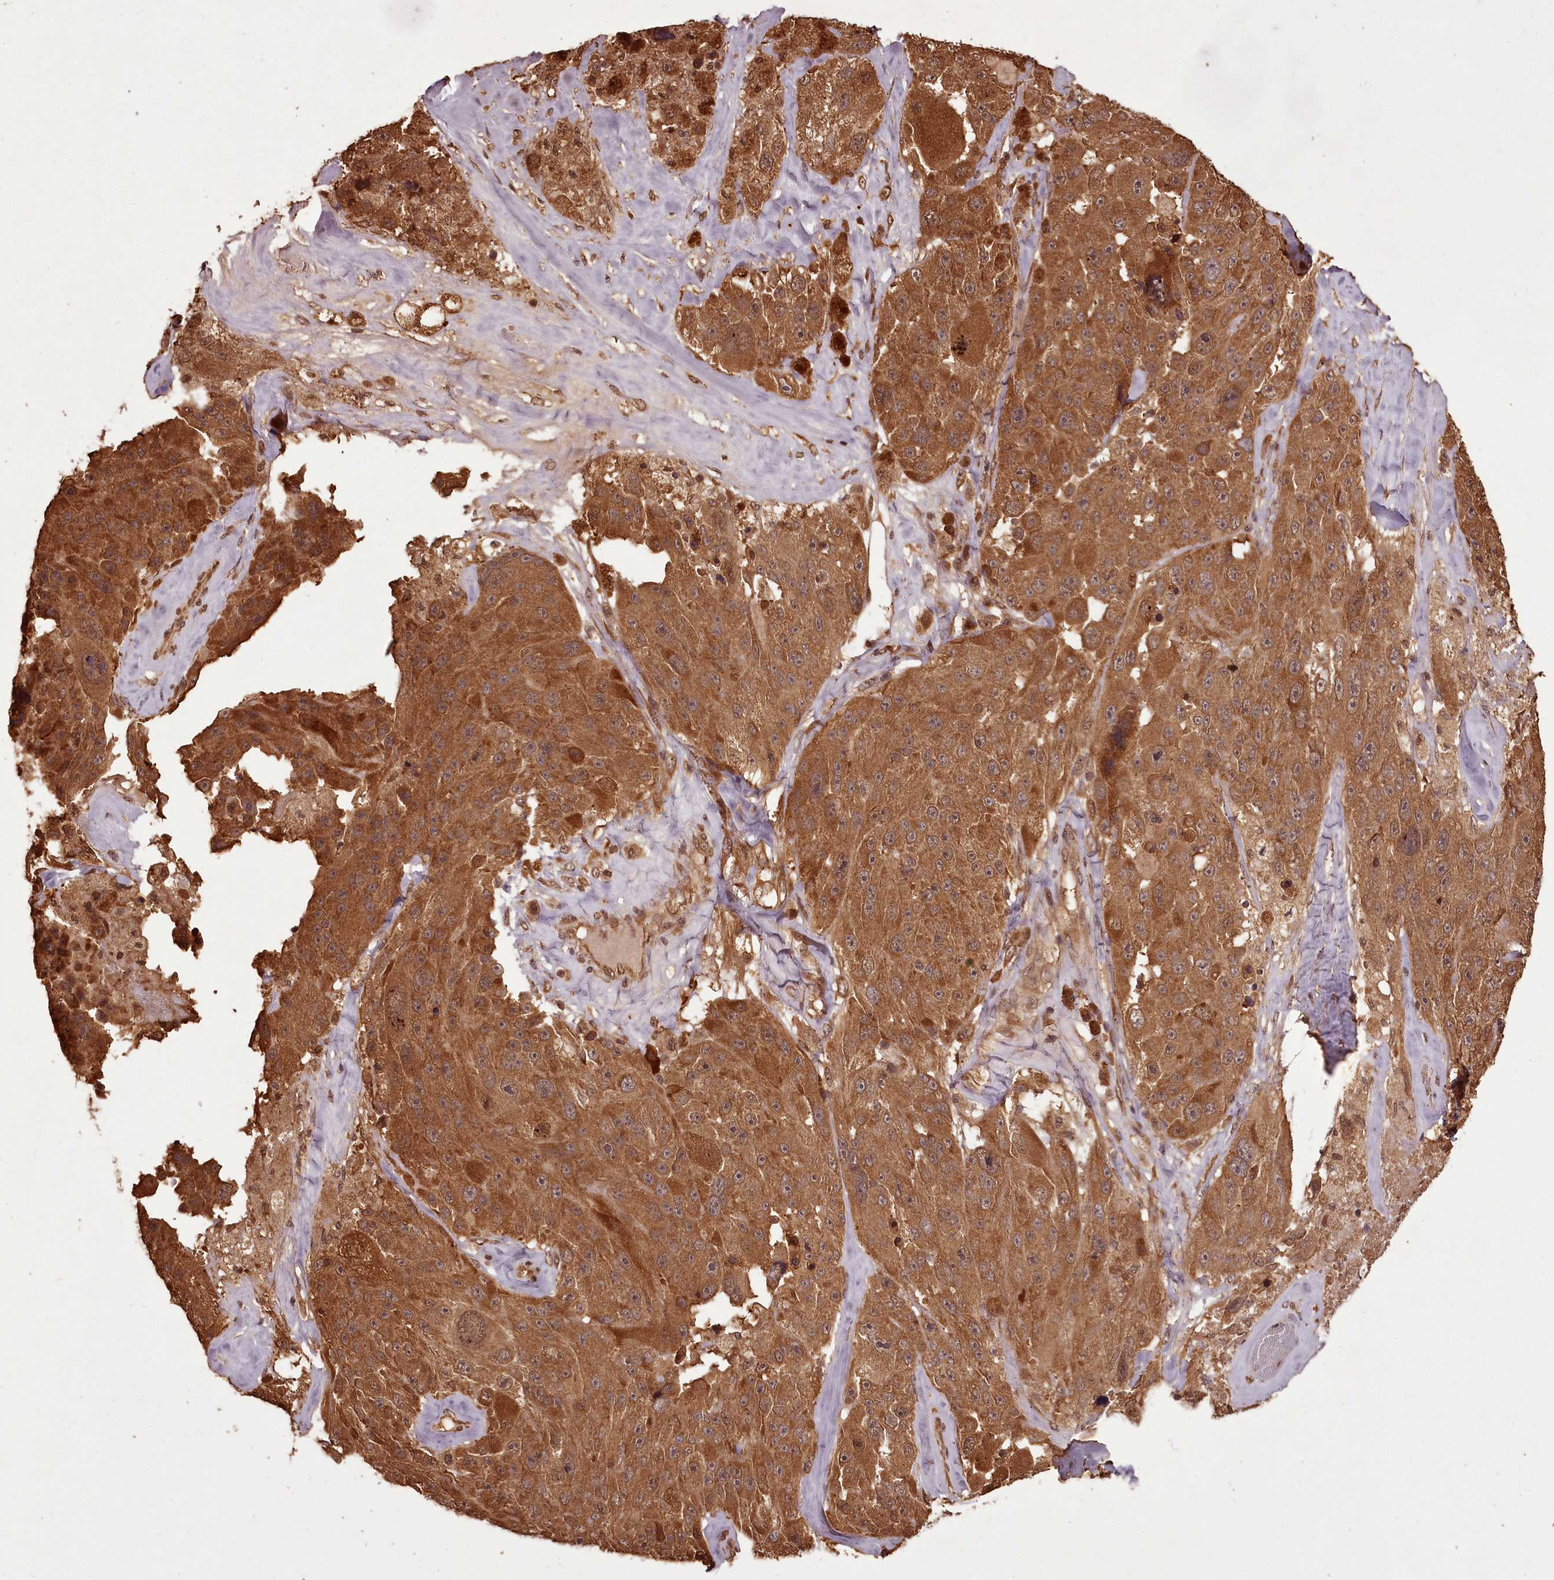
{"staining": {"intensity": "moderate", "quantity": ">75%", "location": "cytoplasmic/membranous"}, "tissue": "melanoma", "cell_type": "Tumor cells", "image_type": "cancer", "snomed": [{"axis": "morphology", "description": "Malignant melanoma, Metastatic site"}, {"axis": "topography", "description": "Lymph node"}], "caption": "The micrograph reveals staining of malignant melanoma (metastatic site), revealing moderate cytoplasmic/membranous protein expression (brown color) within tumor cells. The staining is performed using DAB brown chromogen to label protein expression. The nuclei are counter-stained blue using hematoxylin.", "gene": "NPRL2", "patient": {"sex": "male", "age": 62}}